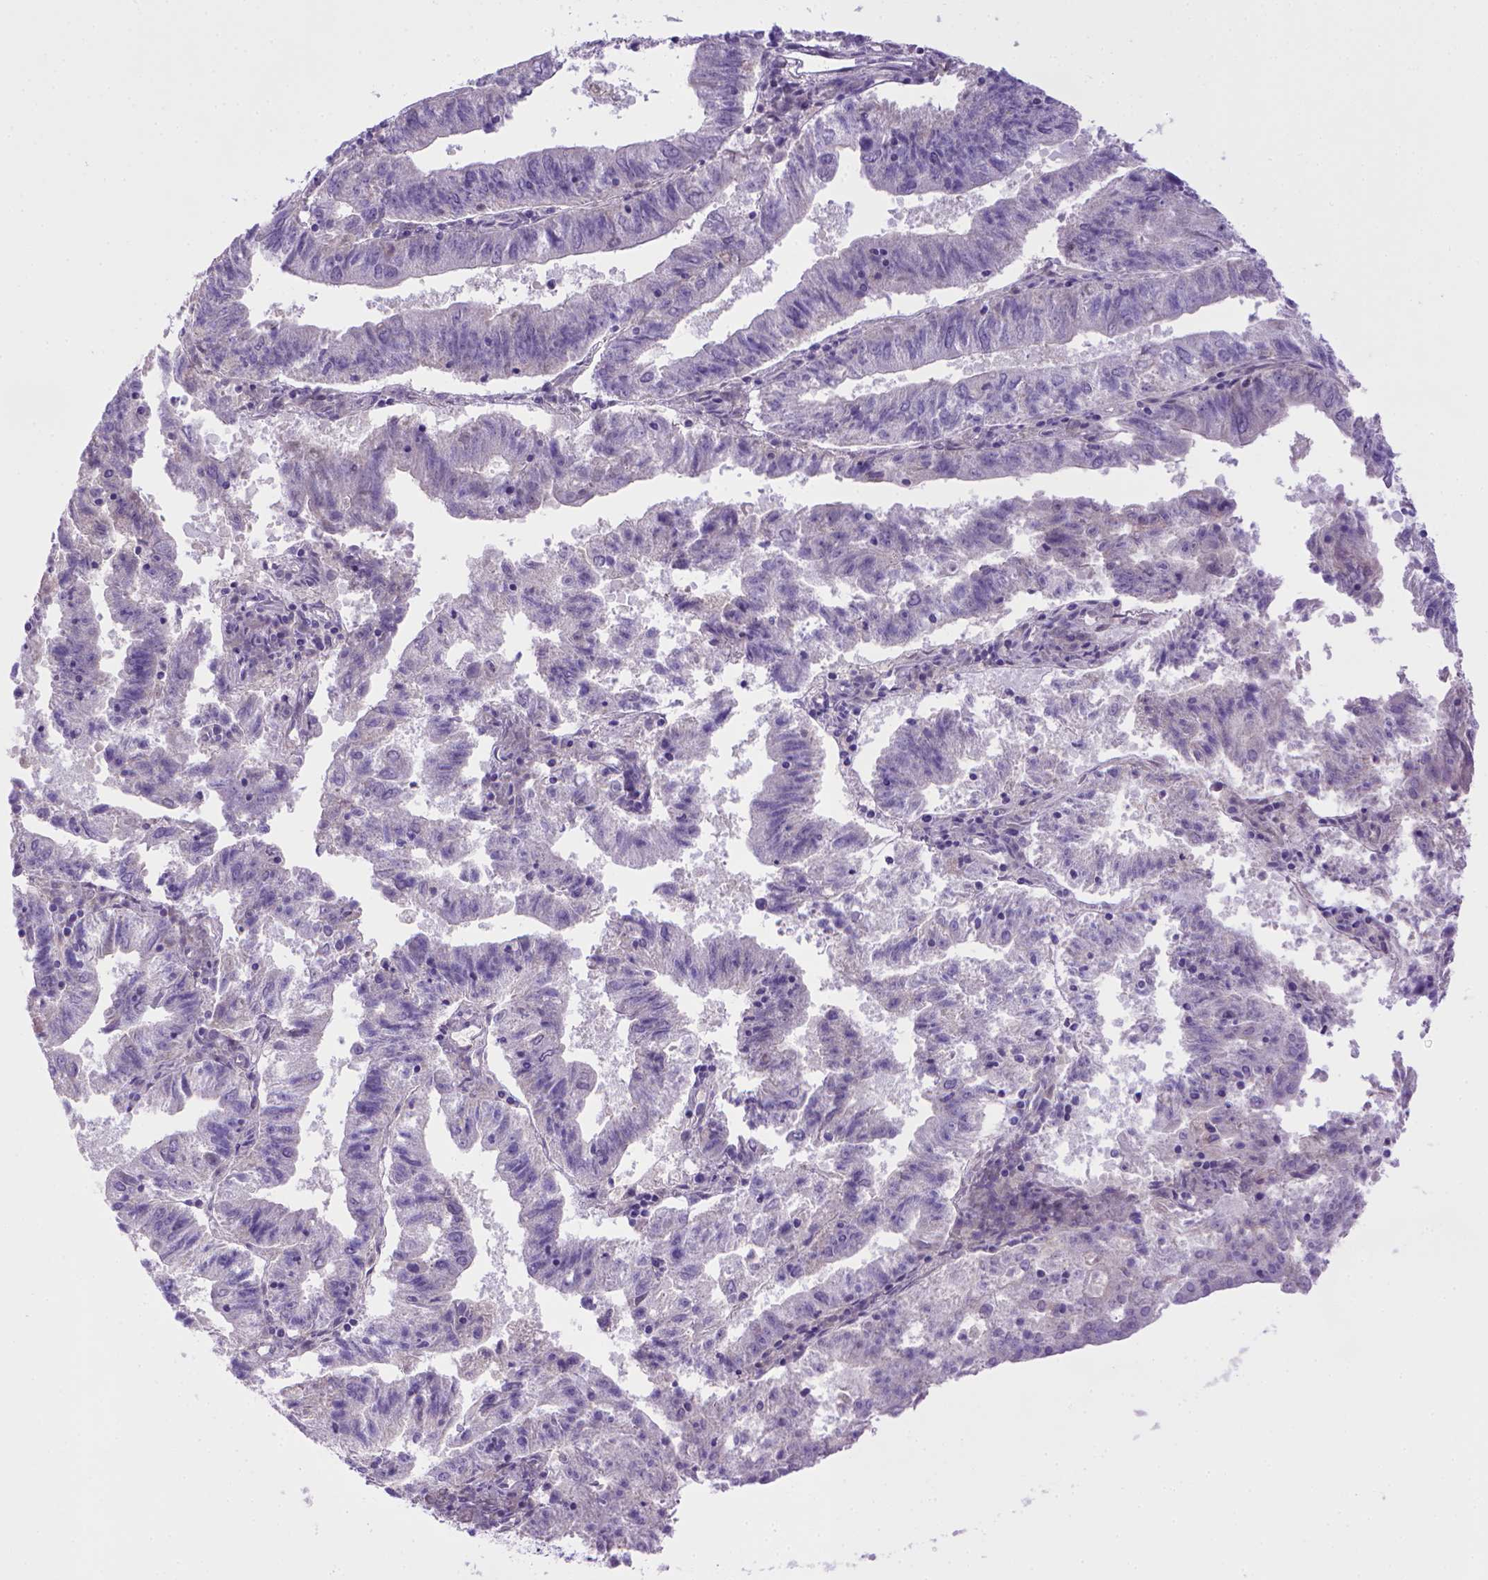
{"staining": {"intensity": "negative", "quantity": "none", "location": "none"}, "tissue": "endometrial cancer", "cell_type": "Tumor cells", "image_type": "cancer", "snomed": [{"axis": "morphology", "description": "Adenocarcinoma, NOS"}, {"axis": "topography", "description": "Endometrium"}], "caption": "The IHC micrograph has no significant expression in tumor cells of endometrial cancer (adenocarcinoma) tissue. (Stains: DAB immunohistochemistry (IHC) with hematoxylin counter stain, Microscopy: brightfield microscopy at high magnification).", "gene": "BAAT", "patient": {"sex": "female", "age": 82}}